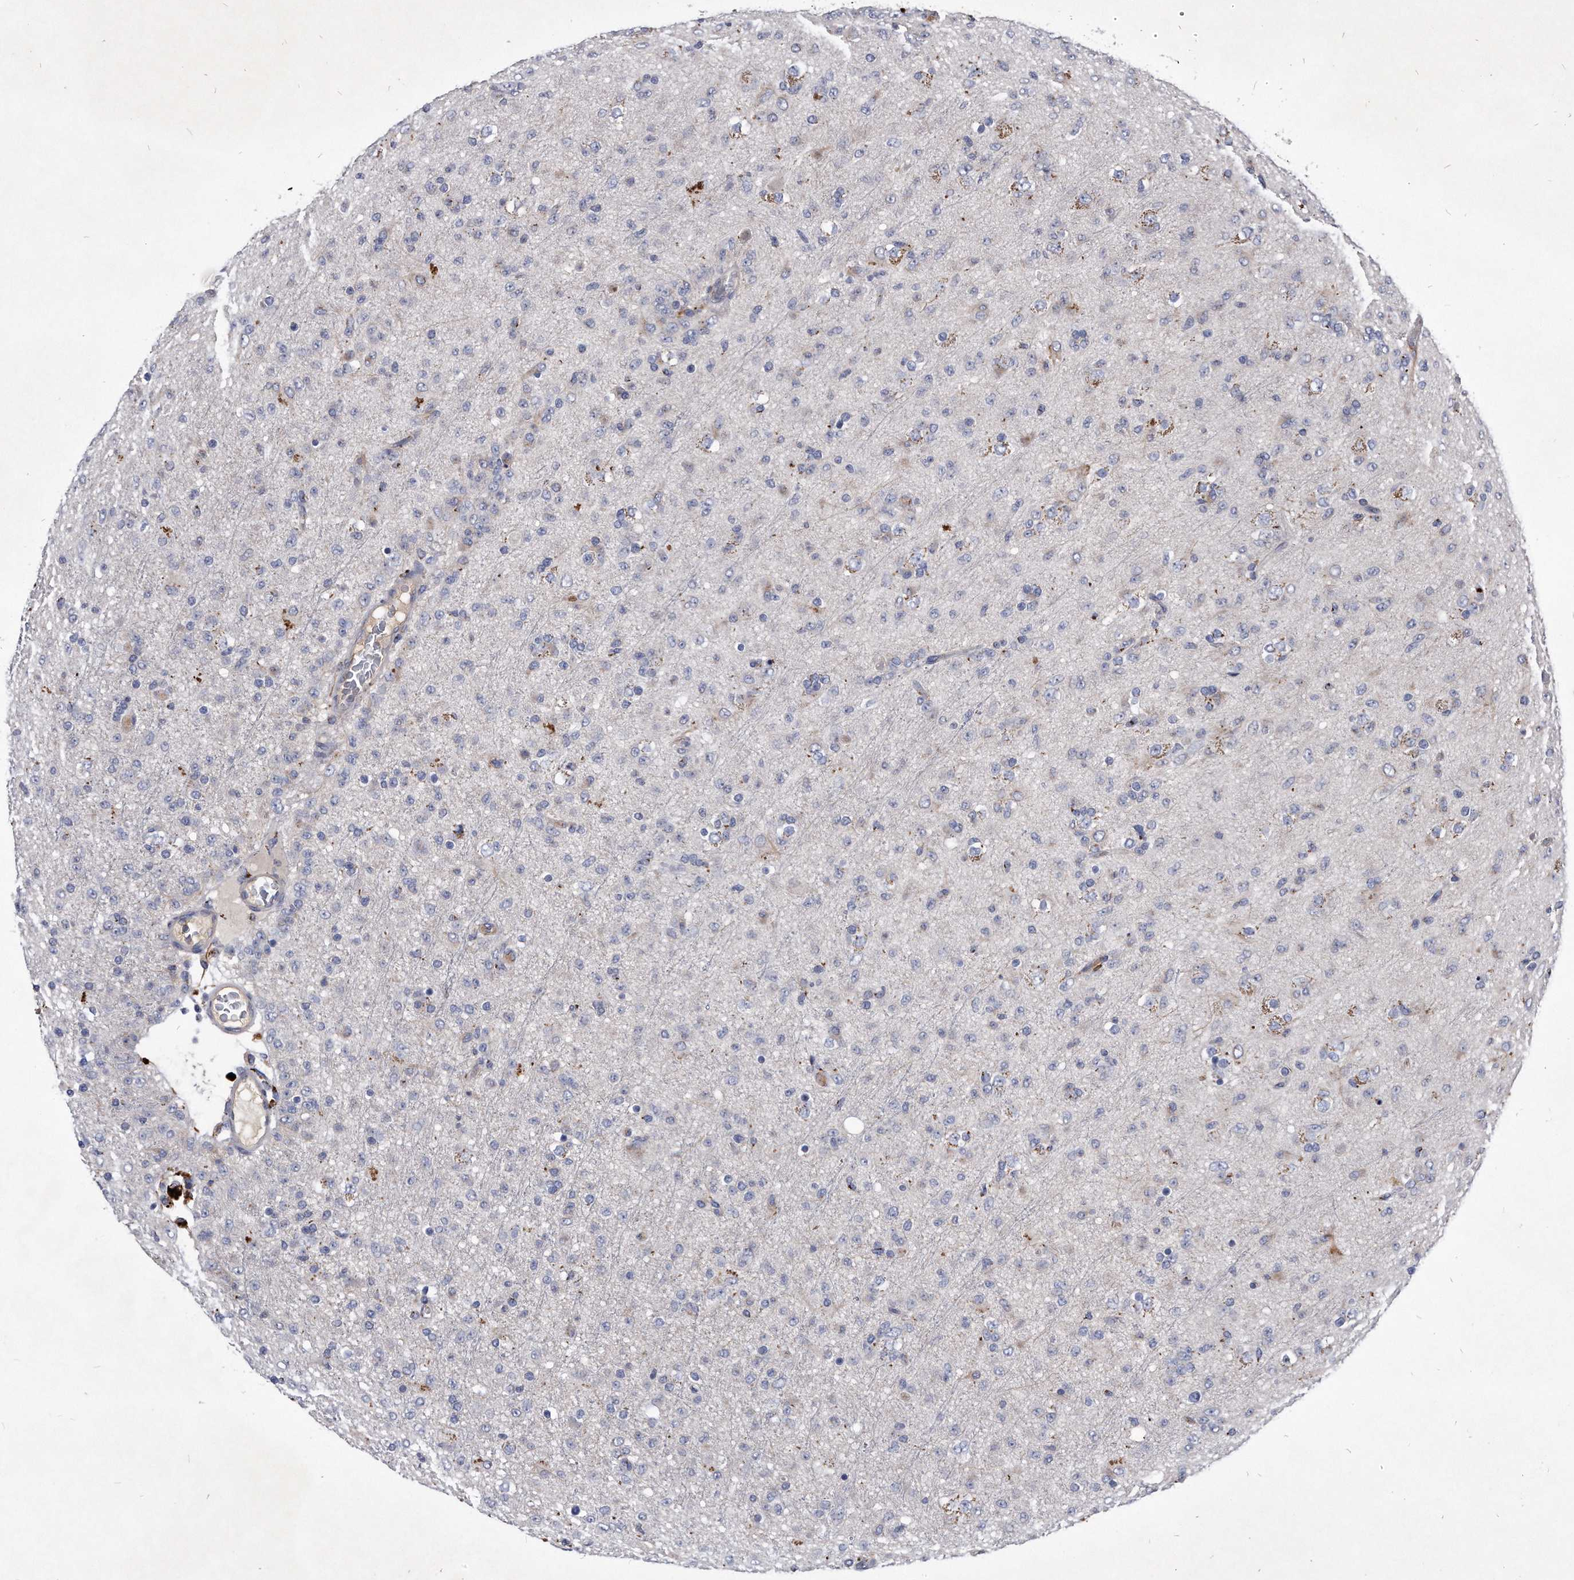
{"staining": {"intensity": "negative", "quantity": "none", "location": "none"}, "tissue": "glioma", "cell_type": "Tumor cells", "image_type": "cancer", "snomed": [{"axis": "morphology", "description": "Glioma, malignant, Low grade"}, {"axis": "topography", "description": "Brain"}], "caption": "Tumor cells show no significant expression in glioma. (DAB immunohistochemistry with hematoxylin counter stain).", "gene": "MGAT4A", "patient": {"sex": "male", "age": 65}}